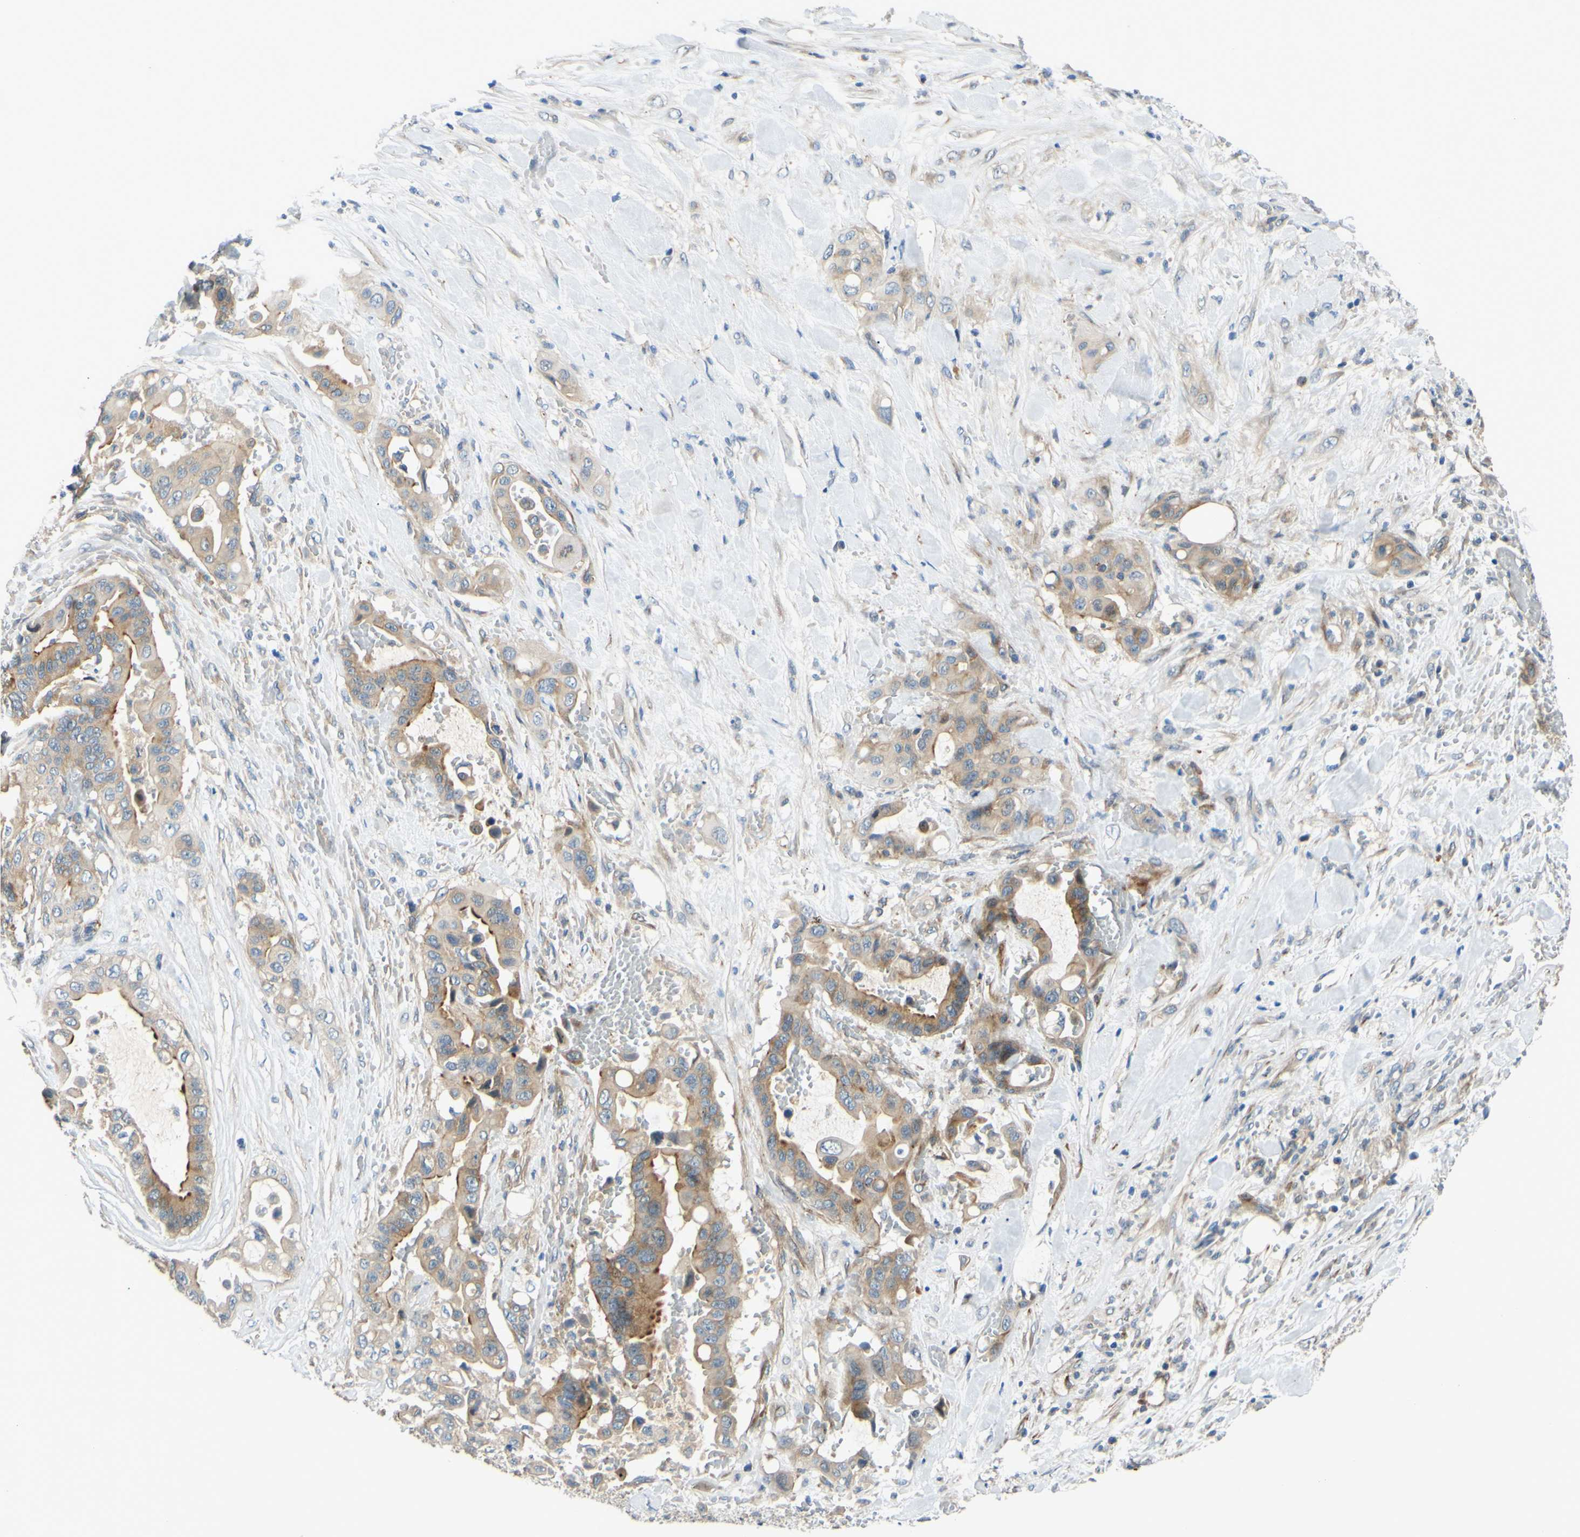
{"staining": {"intensity": "weak", "quantity": ">75%", "location": "cytoplasmic/membranous"}, "tissue": "liver cancer", "cell_type": "Tumor cells", "image_type": "cancer", "snomed": [{"axis": "morphology", "description": "Cholangiocarcinoma"}, {"axis": "topography", "description": "Liver"}], "caption": "IHC (DAB (3,3'-diaminobenzidine)) staining of liver cancer (cholangiocarcinoma) shows weak cytoplasmic/membranous protein positivity in approximately >75% of tumor cells. (IHC, brightfield microscopy, high magnification).", "gene": "ARHGAP1", "patient": {"sex": "female", "age": 61}}